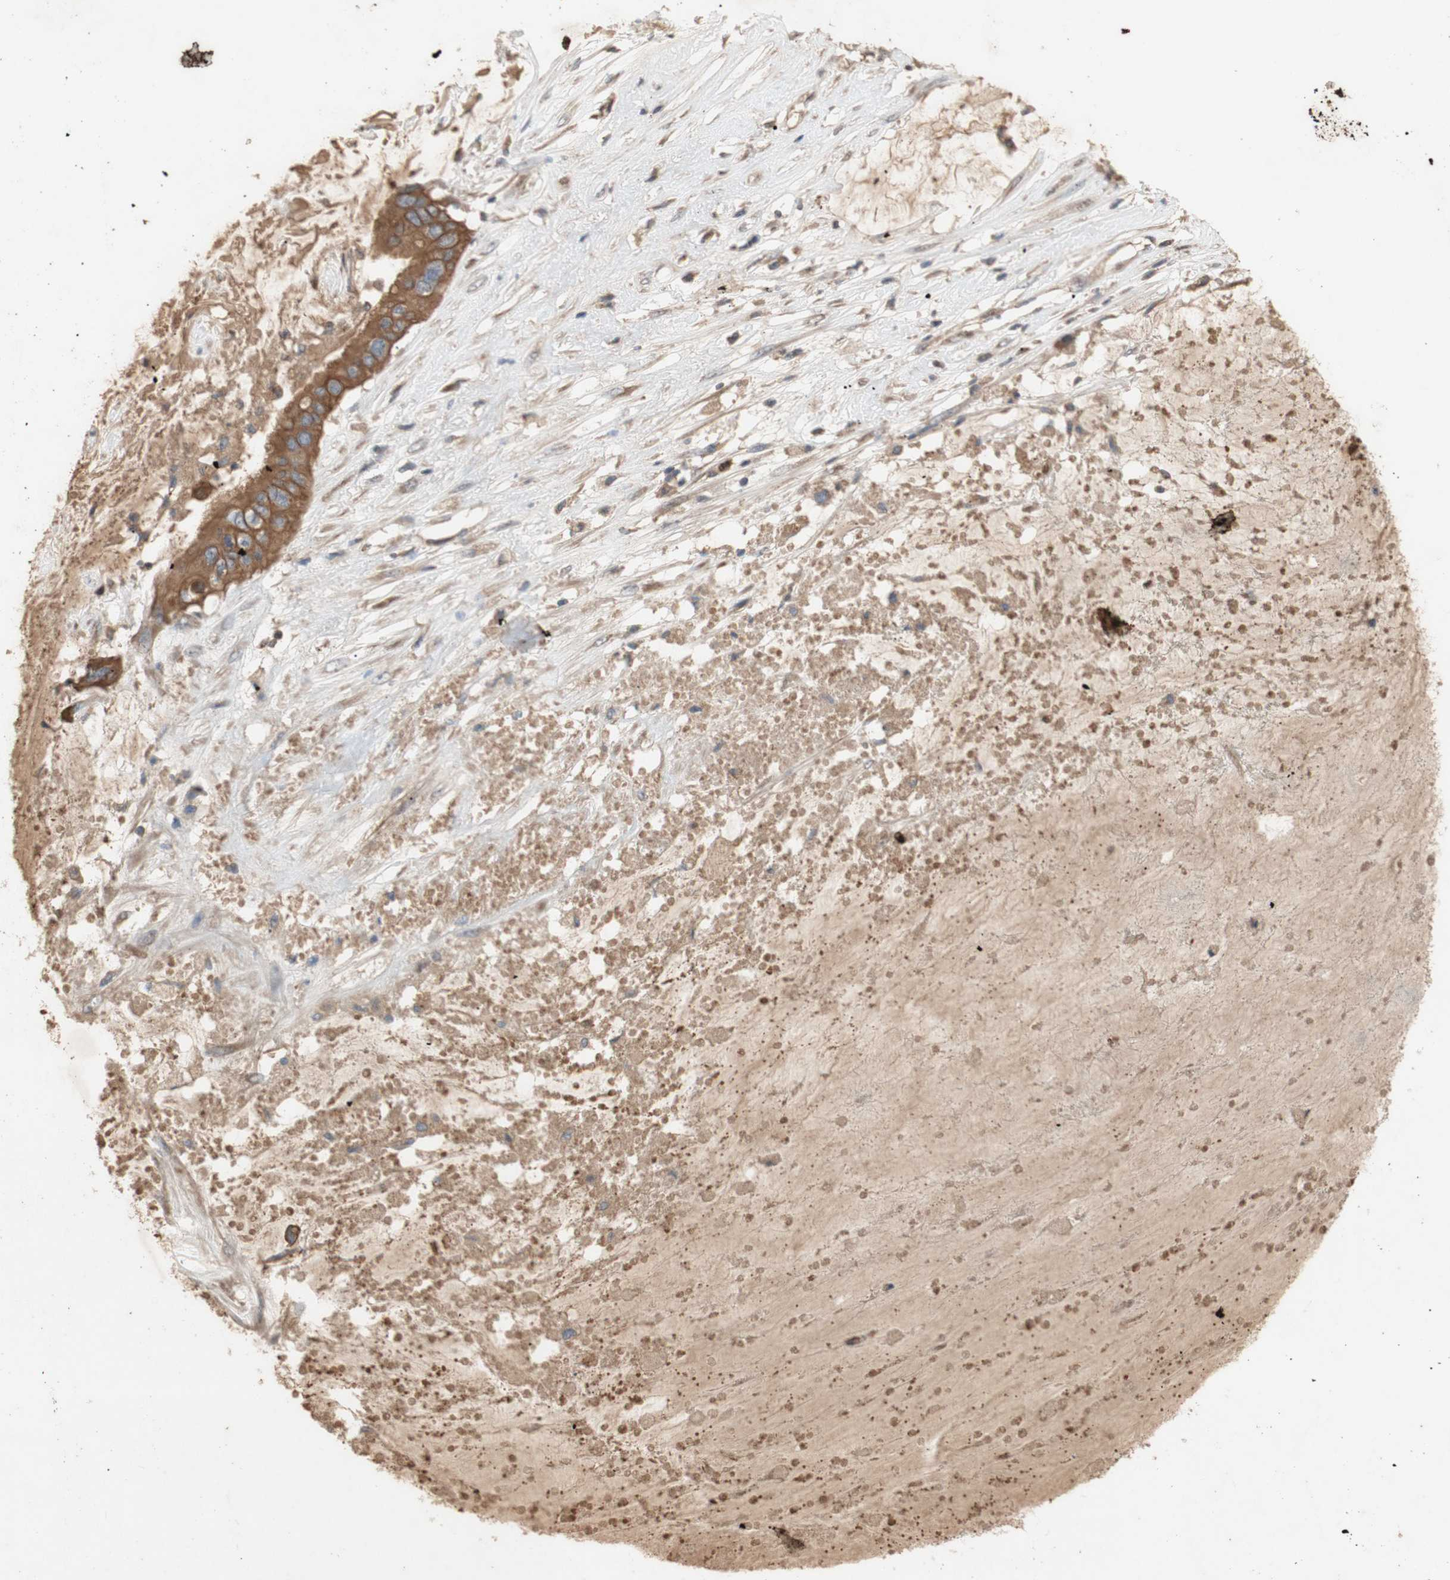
{"staining": {"intensity": "moderate", "quantity": ">75%", "location": "cytoplasmic/membranous"}, "tissue": "ovarian cancer", "cell_type": "Tumor cells", "image_type": "cancer", "snomed": [{"axis": "morphology", "description": "Cystadenocarcinoma, mucinous, NOS"}, {"axis": "topography", "description": "Ovary"}], "caption": "Ovarian cancer stained with DAB (3,3'-diaminobenzidine) immunohistochemistry (IHC) displays medium levels of moderate cytoplasmic/membranous positivity in approximately >75% of tumor cells.", "gene": "PKN1", "patient": {"sex": "female", "age": 80}}